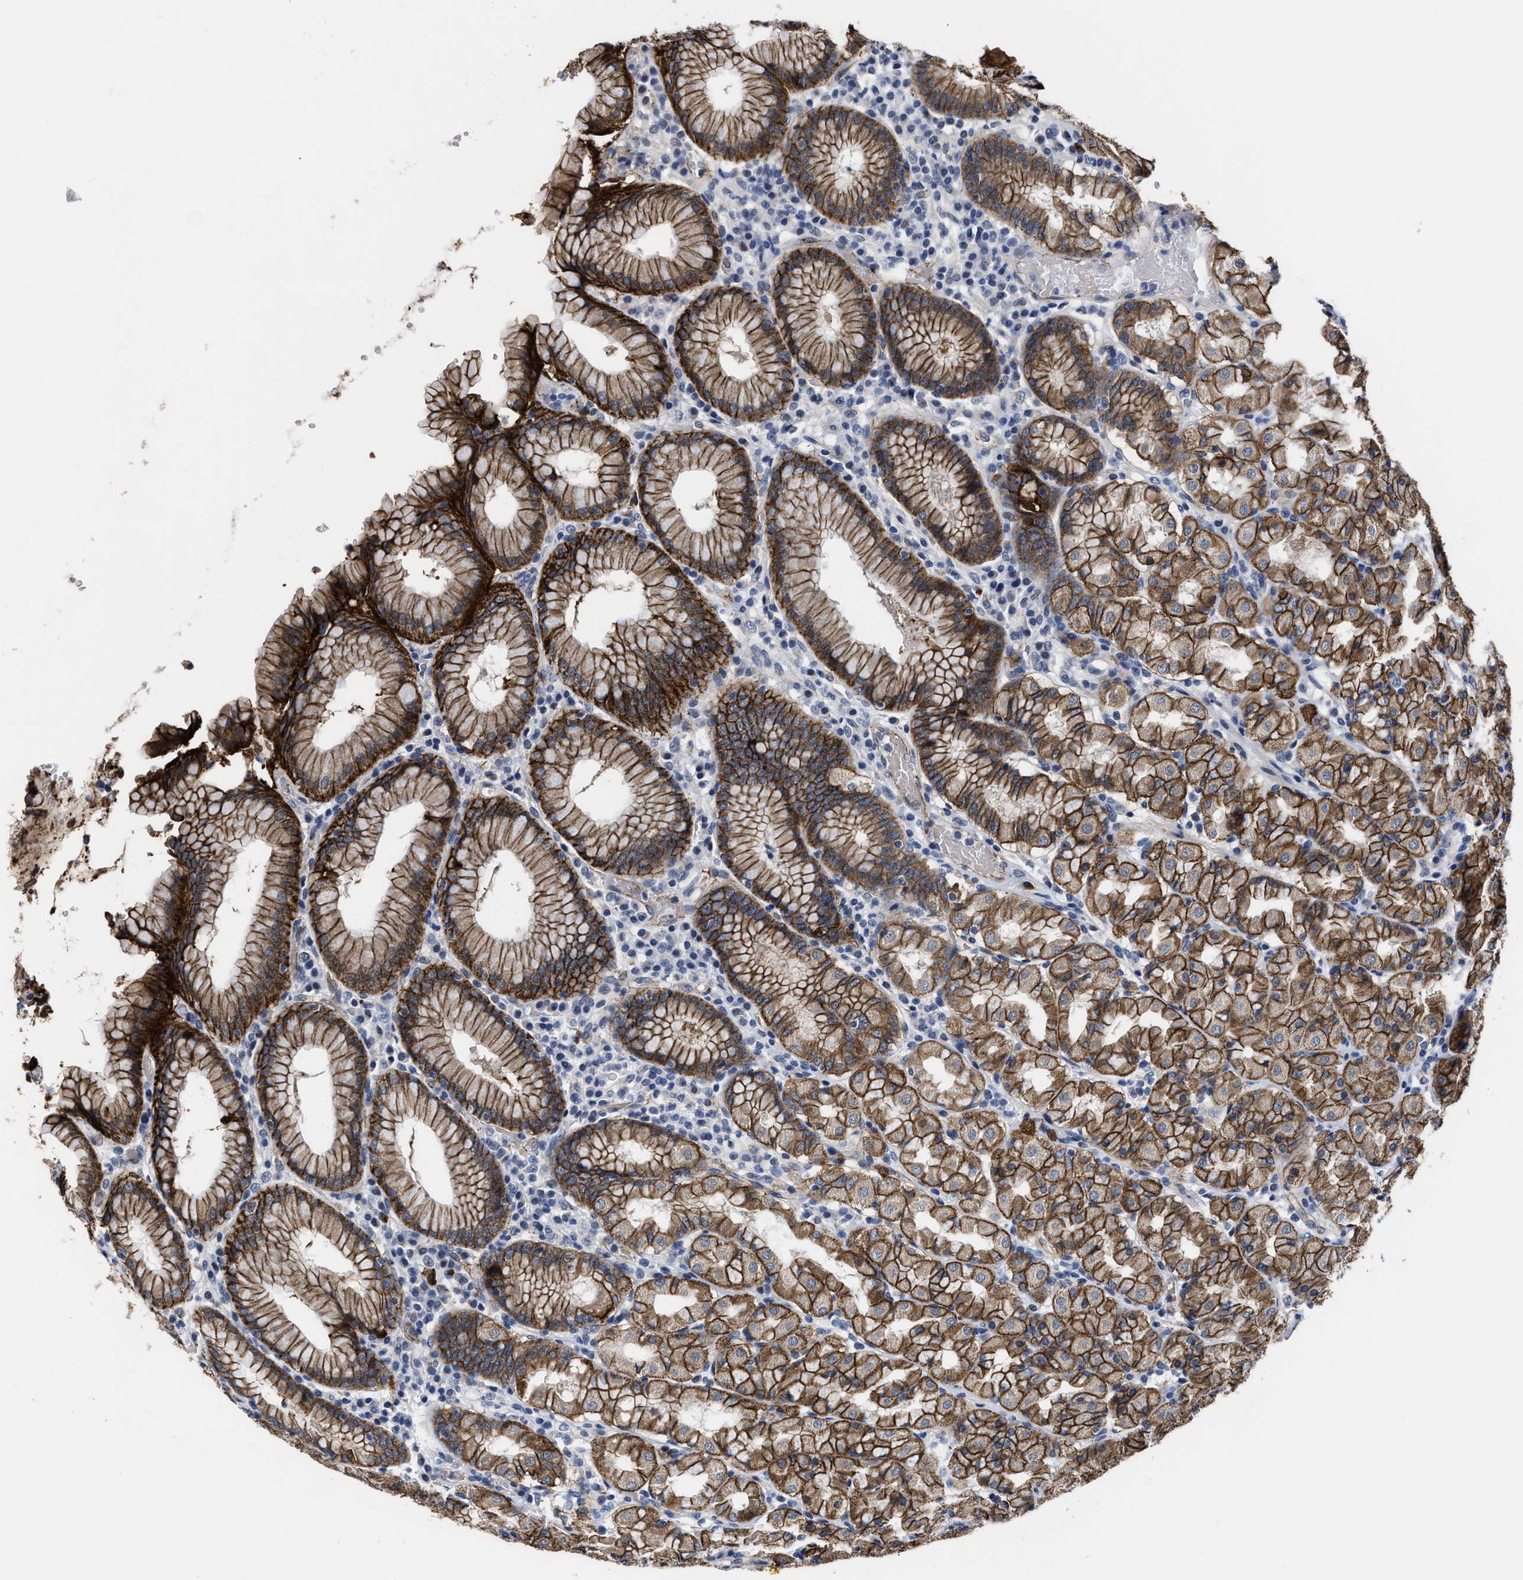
{"staining": {"intensity": "strong", "quantity": ">75%", "location": "cytoplasmic/membranous"}, "tissue": "stomach", "cell_type": "Glandular cells", "image_type": "normal", "snomed": [{"axis": "morphology", "description": "Normal tissue, NOS"}, {"axis": "topography", "description": "Stomach"}, {"axis": "topography", "description": "Stomach, lower"}], "caption": "A brown stain shows strong cytoplasmic/membranous positivity of a protein in glandular cells of benign stomach.", "gene": "GHITM", "patient": {"sex": "female", "age": 56}}